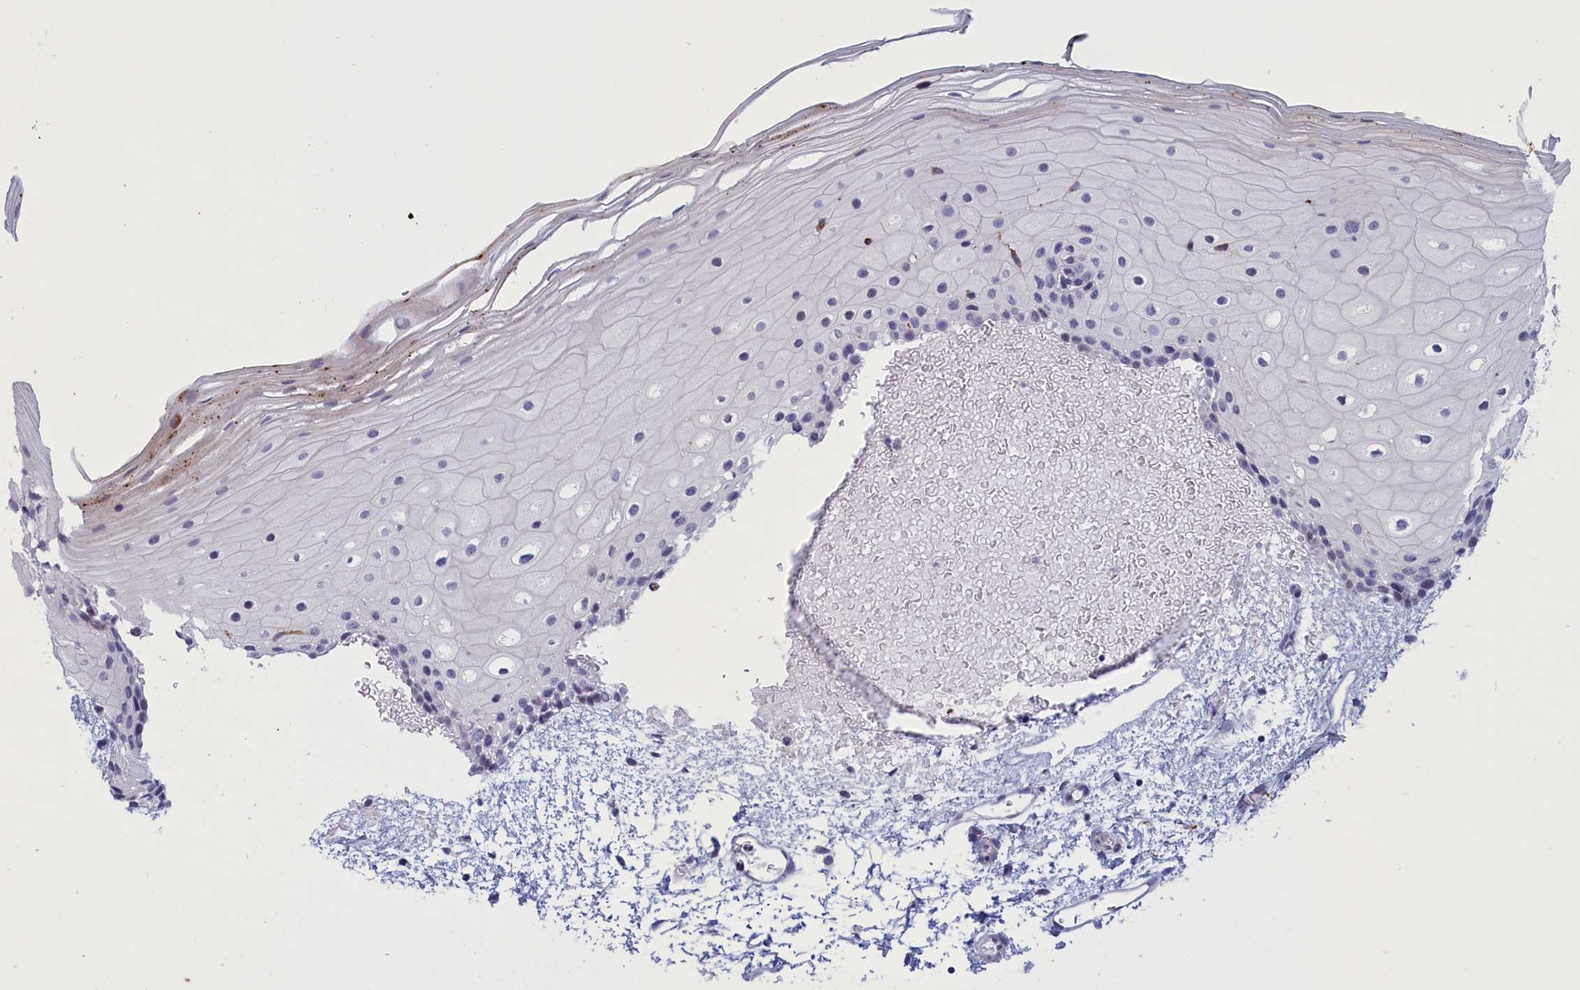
{"staining": {"intensity": "moderate", "quantity": "<25%", "location": "cytoplasmic/membranous,nuclear"}, "tissue": "oral mucosa", "cell_type": "Squamous epithelial cells", "image_type": "normal", "snomed": [{"axis": "morphology", "description": "Normal tissue, NOS"}, {"axis": "topography", "description": "Oral tissue"}], "caption": "DAB immunohistochemical staining of normal human oral mucosa displays moderate cytoplasmic/membranous,nuclear protein staining in approximately <25% of squamous epithelial cells. (Stains: DAB in brown, nuclei in blue, Microscopy: brightfield microscopy at high magnification).", "gene": "ELOA2", "patient": {"sex": "female", "age": 70}}